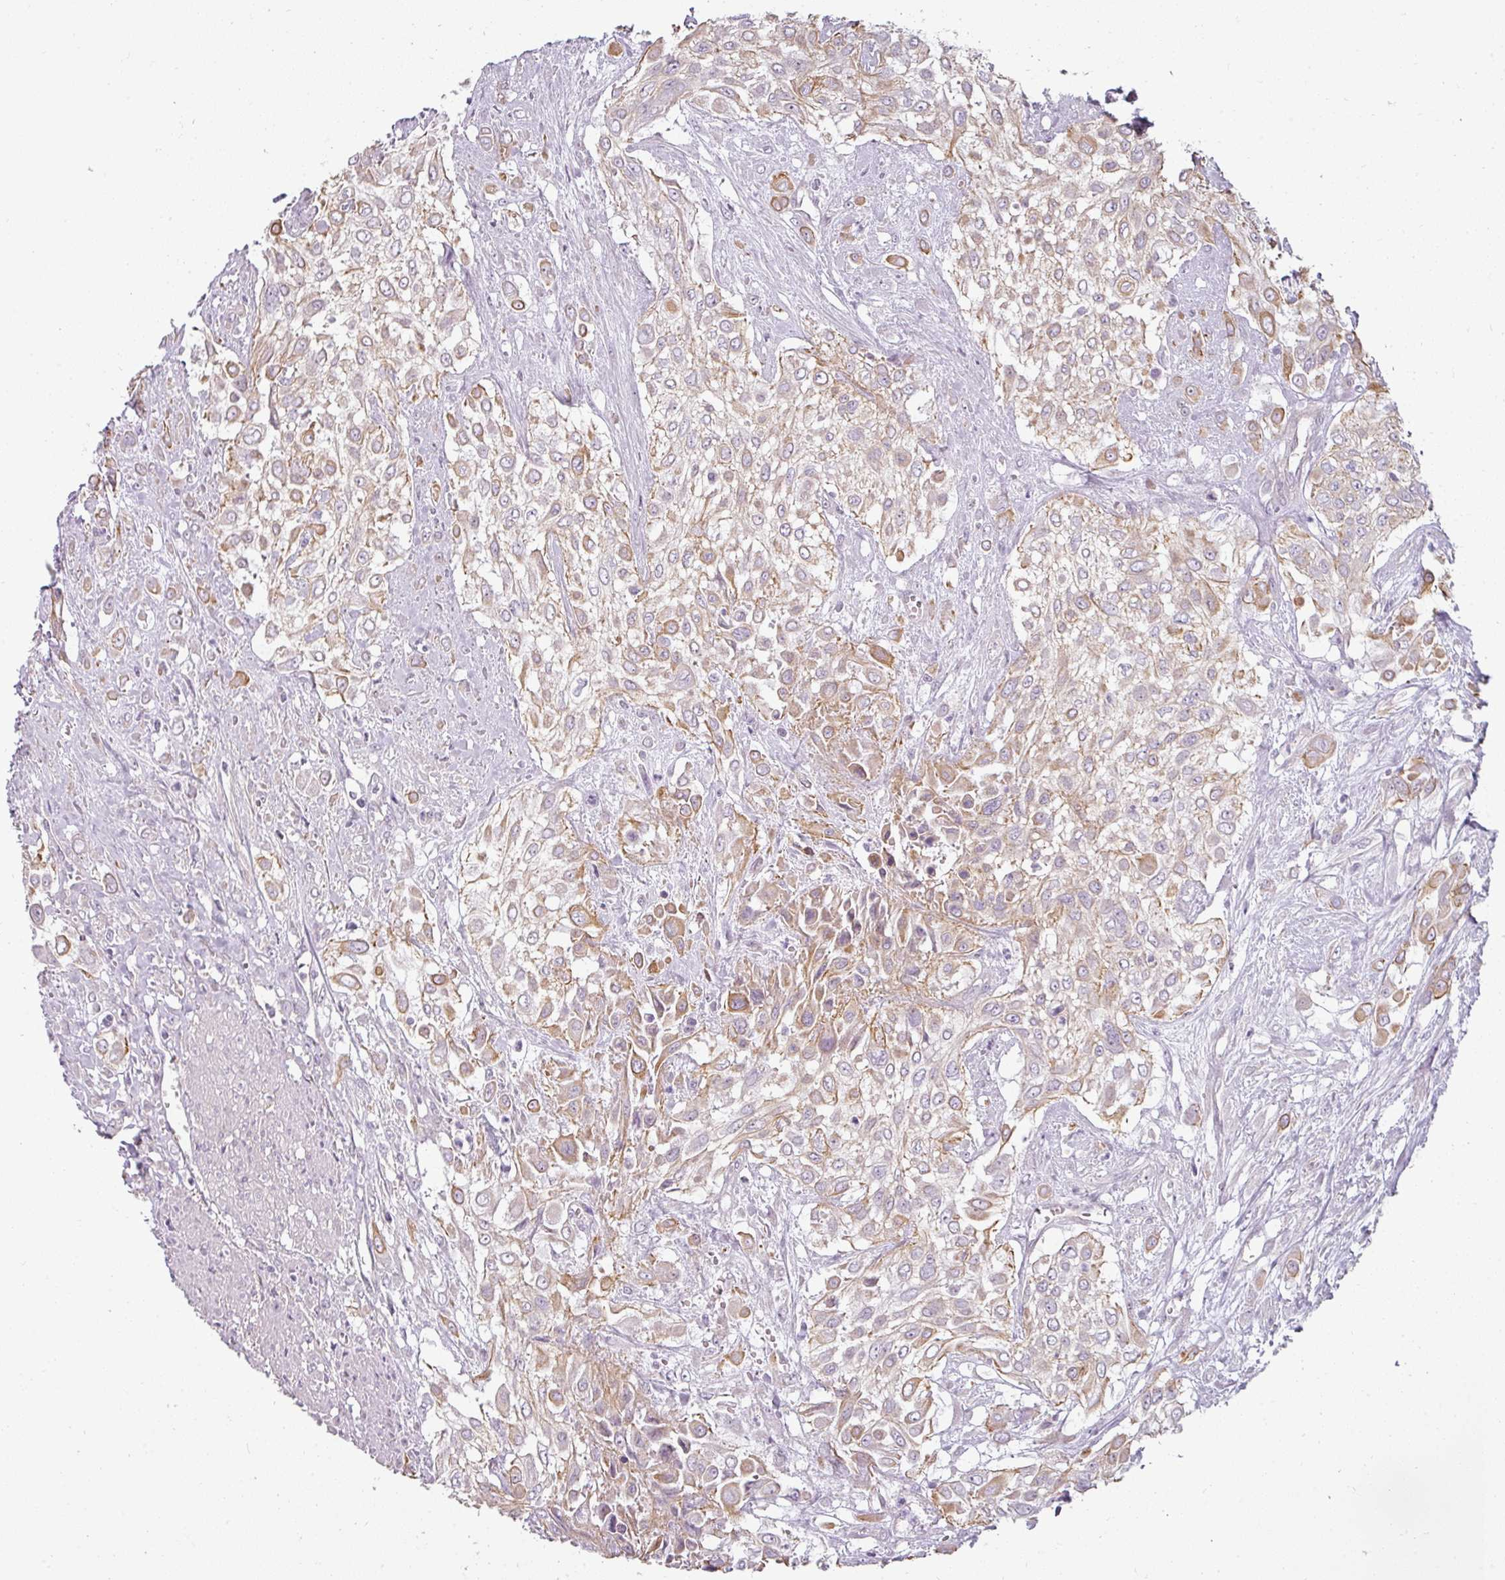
{"staining": {"intensity": "weak", "quantity": ">75%", "location": "cytoplasmic/membranous"}, "tissue": "urothelial cancer", "cell_type": "Tumor cells", "image_type": "cancer", "snomed": [{"axis": "morphology", "description": "Urothelial carcinoma, High grade"}, {"axis": "topography", "description": "Urinary bladder"}], "caption": "Immunohistochemistry (IHC) (DAB) staining of urothelial carcinoma (high-grade) displays weak cytoplasmic/membranous protein positivity in about >75% of tumor cells.", "gene": "ASB1", "patient": {"sex": "male", "age": 57}}